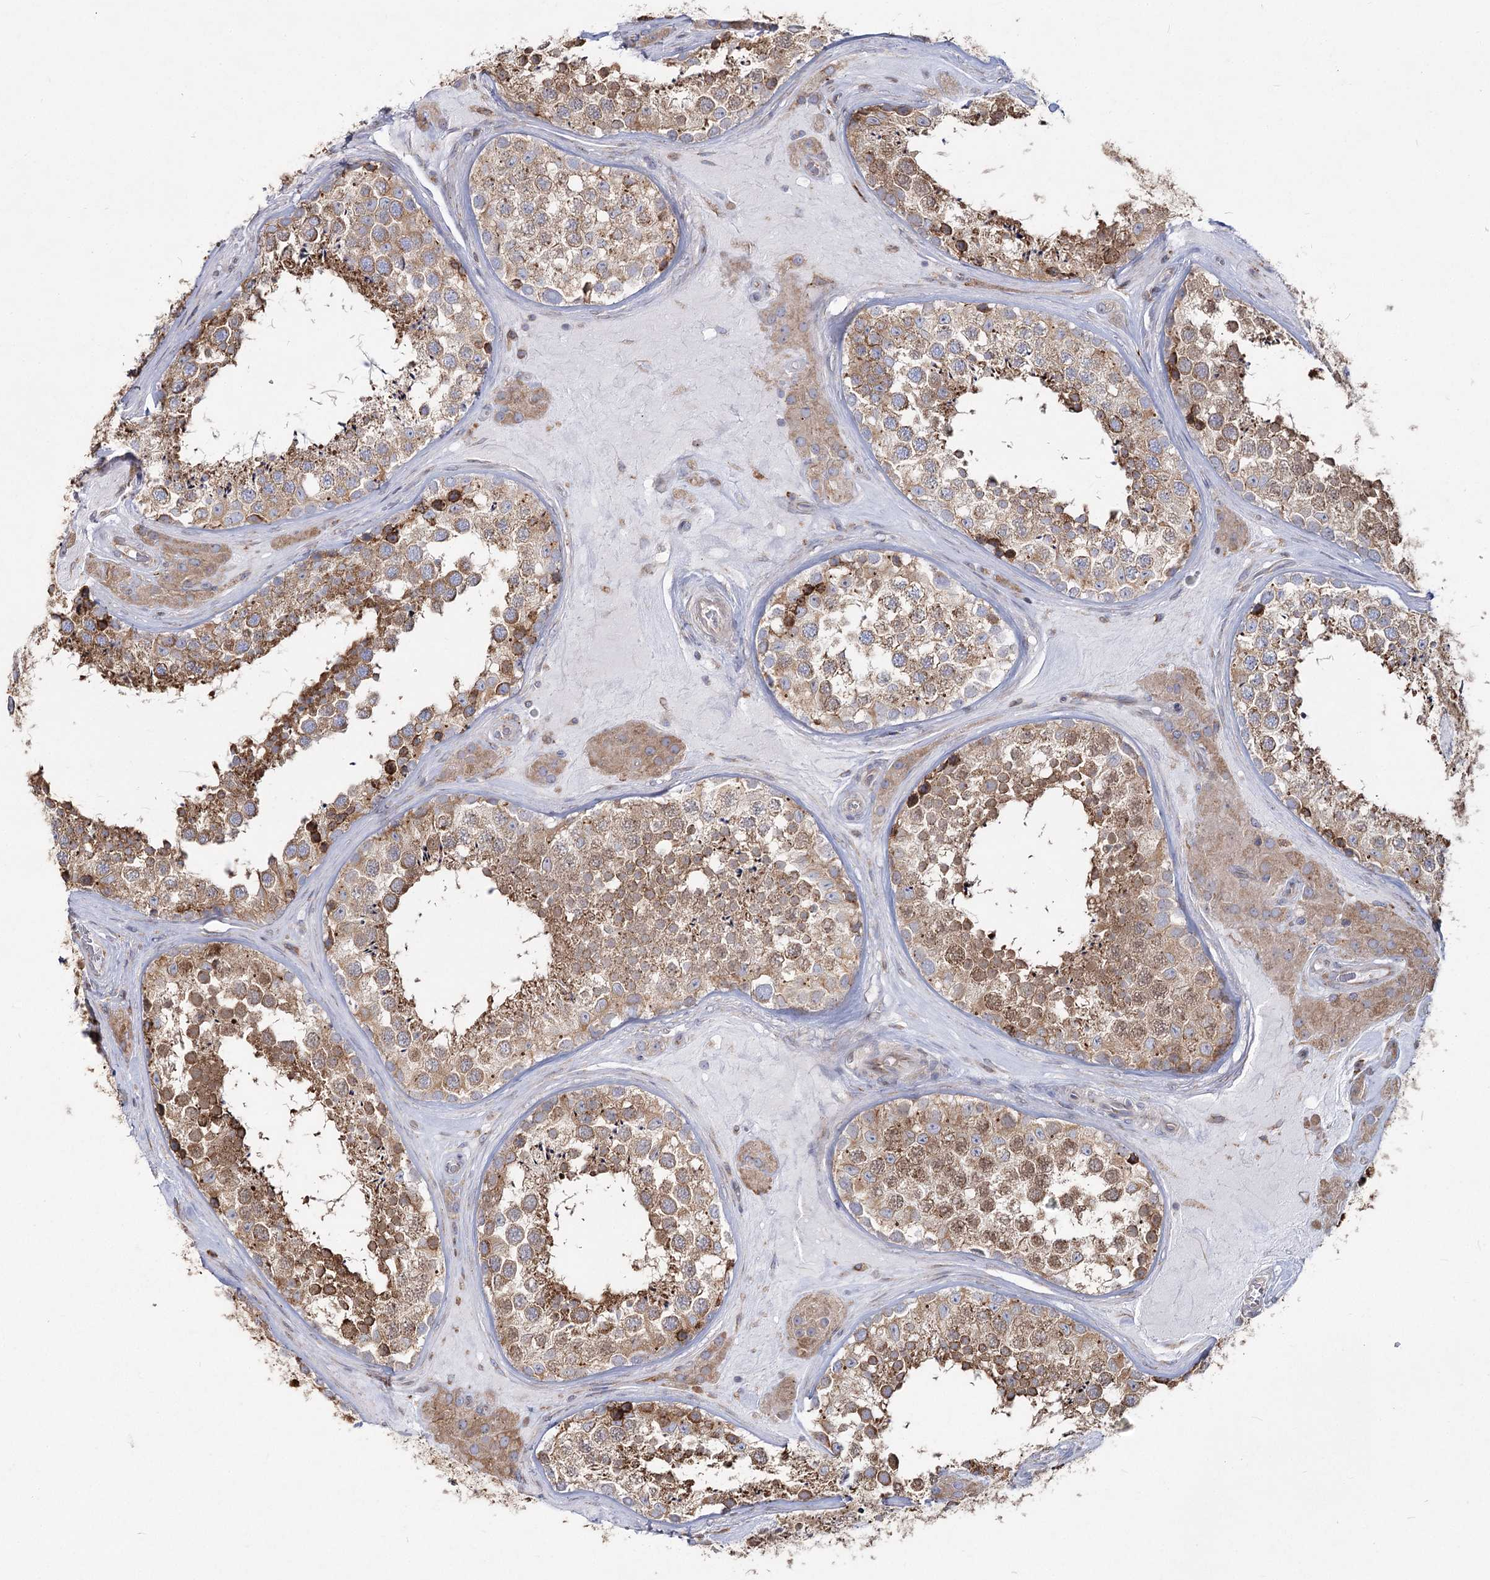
{"staining": {"intensity": "moderate", "quantity": ">75%", "location": "cytoplasmic/membranous"}, "tissue": "testis", "cell_type": "Cells in seminiferous ducts", "image_type": "normal", "snomed": [{"axis": "morphology", "description": "Normal tissue, NOS"}, {"axis": "topography", "description": "Testis"}], "caption": "Moderate cytoplasmic/membranous expression for a protein is appreciated in approximately >75% of cells in seminiferous ducts of normal testis using IHC.", "gene": "NHLRC2", "patient": {"sex": "male", "age": 46}}